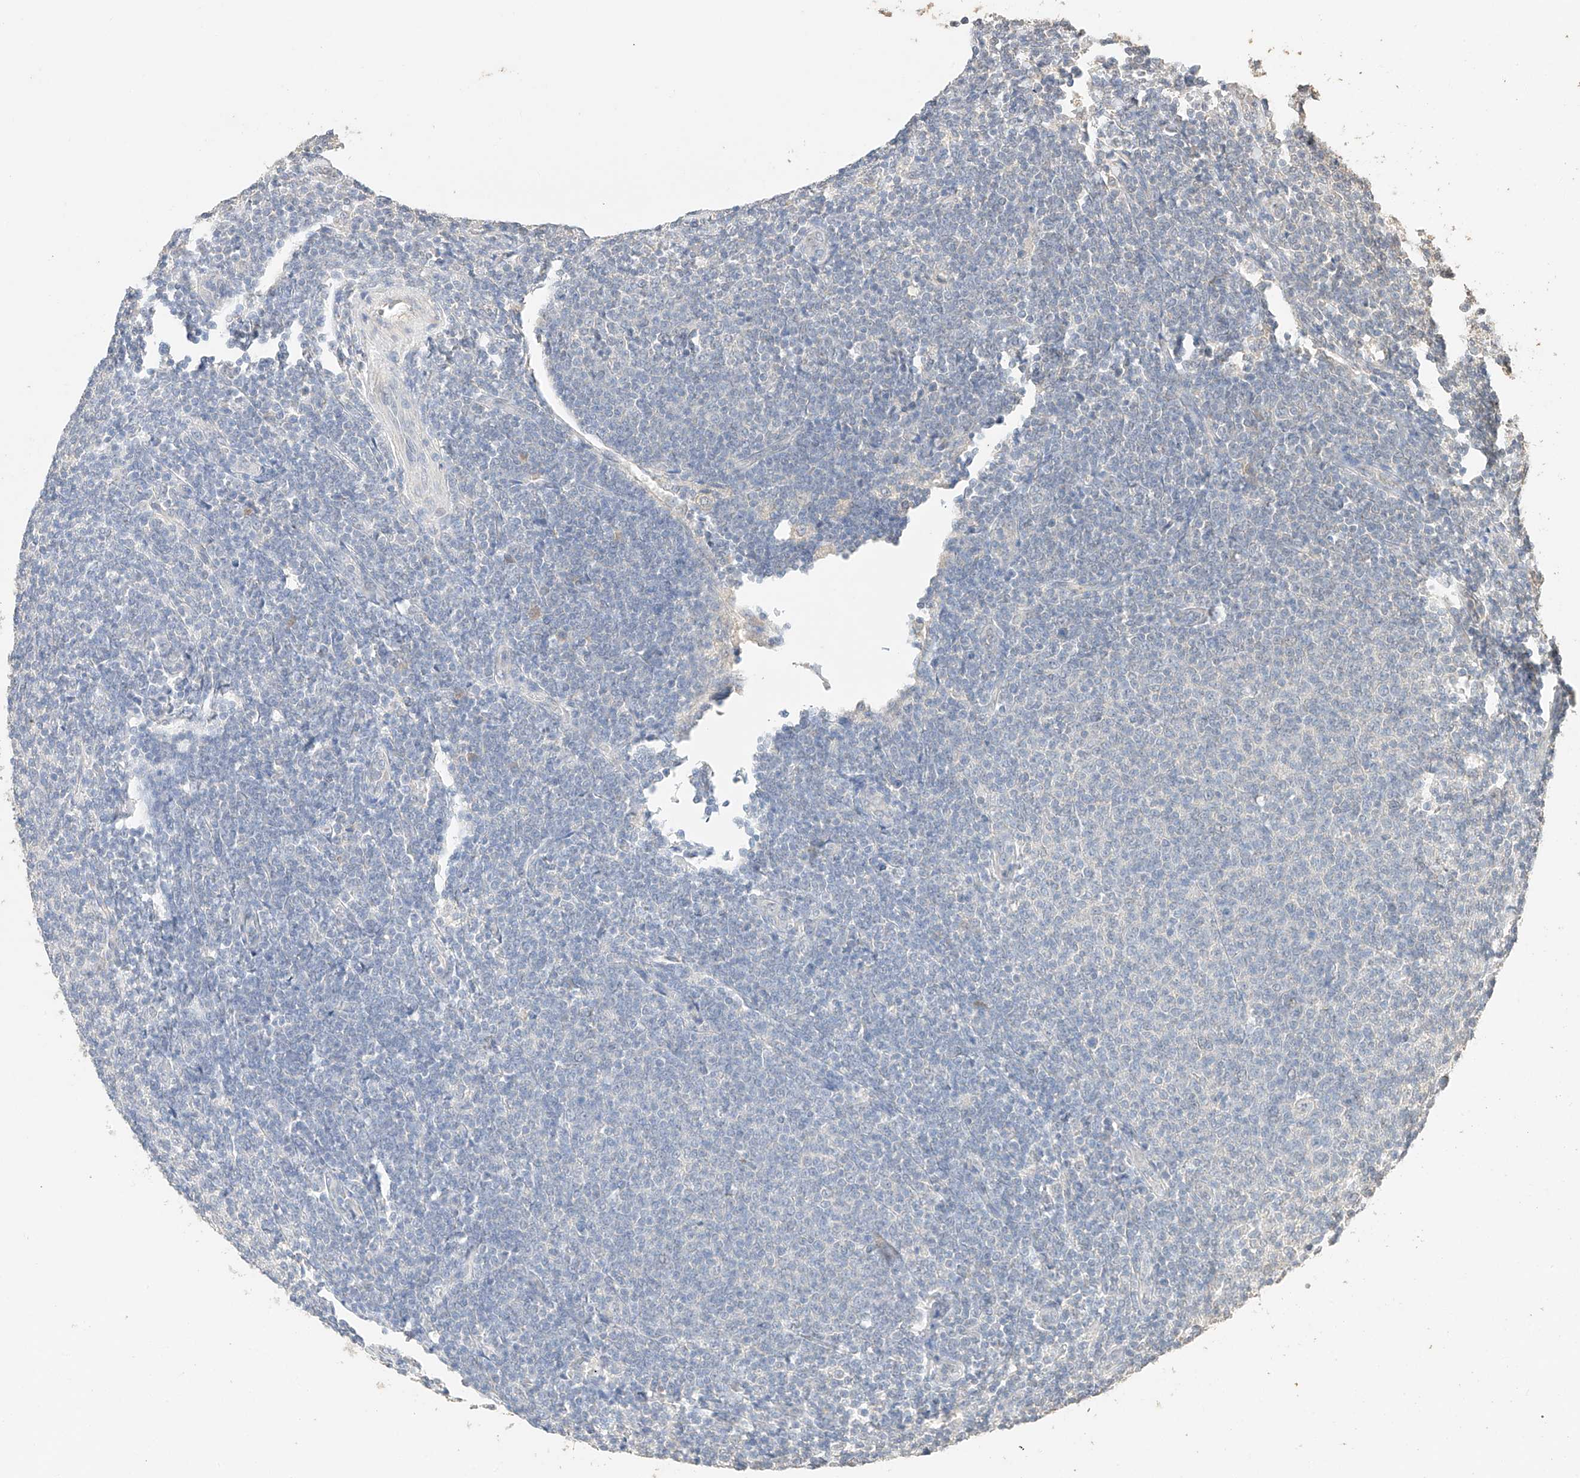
{"staining": {"intensity": "negative", "quantity": "none", "location": "none"}, "tissue": "lymphoma", "cell_type": "Tumor cells", "image_type": "cancer", "snomed": [{"axis": "morphology", "description": "Malignant lymphoma, non-Hodgkin's type, Low grade"}, {"axis": "topography", "description": "Lymph node"}], "caption": "Immunohistochemistry photomicrograph of human malignant lymphoma, non-Hodgkin's type (low-grade) stained for a protein (brown), which displays no positivity in tumor cells.", "gene": "IL22RA2", "patient": {"sex": "male", "age": 66}}